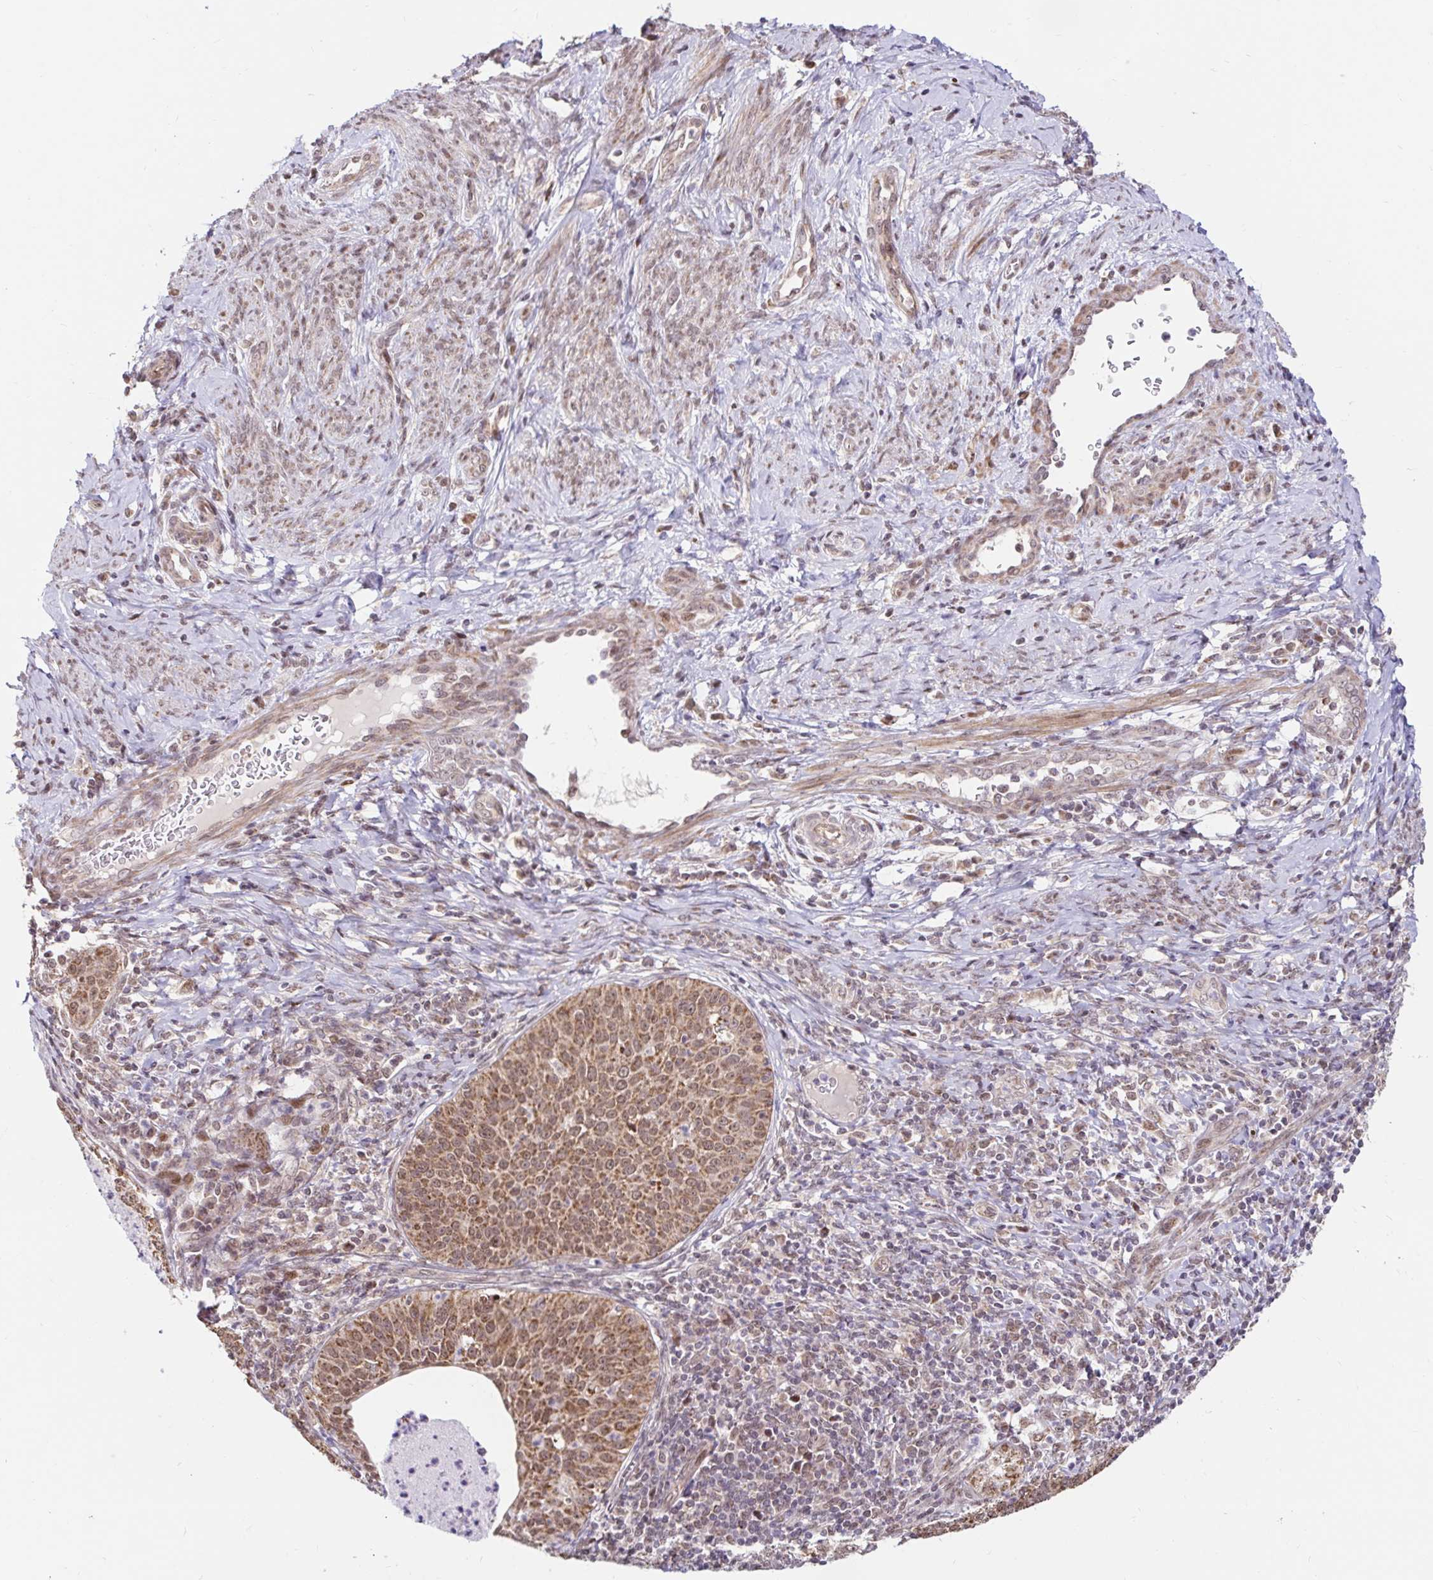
{"staining": {"intensity": "moderate", "quantity": ">75%", "location": "cytoplasmic/membranous,nuclear"}, "tissue": "cervical cancer", "cell_type": "Tumor cells", "image_type": "cancer", "snomed": [{"axis": "morphology", "description": "Squamous cell carcinoma, NOS"}, {"axis": "topography", "description": "Cervix"}], "caption": "Immunohistochemical staining of cervical squamous cell carcinoma exhibits medium levels of moderate cytoplasmic/membranous and nuclear expression in approximately >75% of tumor cells. The staining was performed using DAB, with brown indicating positive protein expression. Nuclei are stained blue with hematoxylin.", "gene": "TIMM50", "patient": {"sex": "female", "age": 30}}